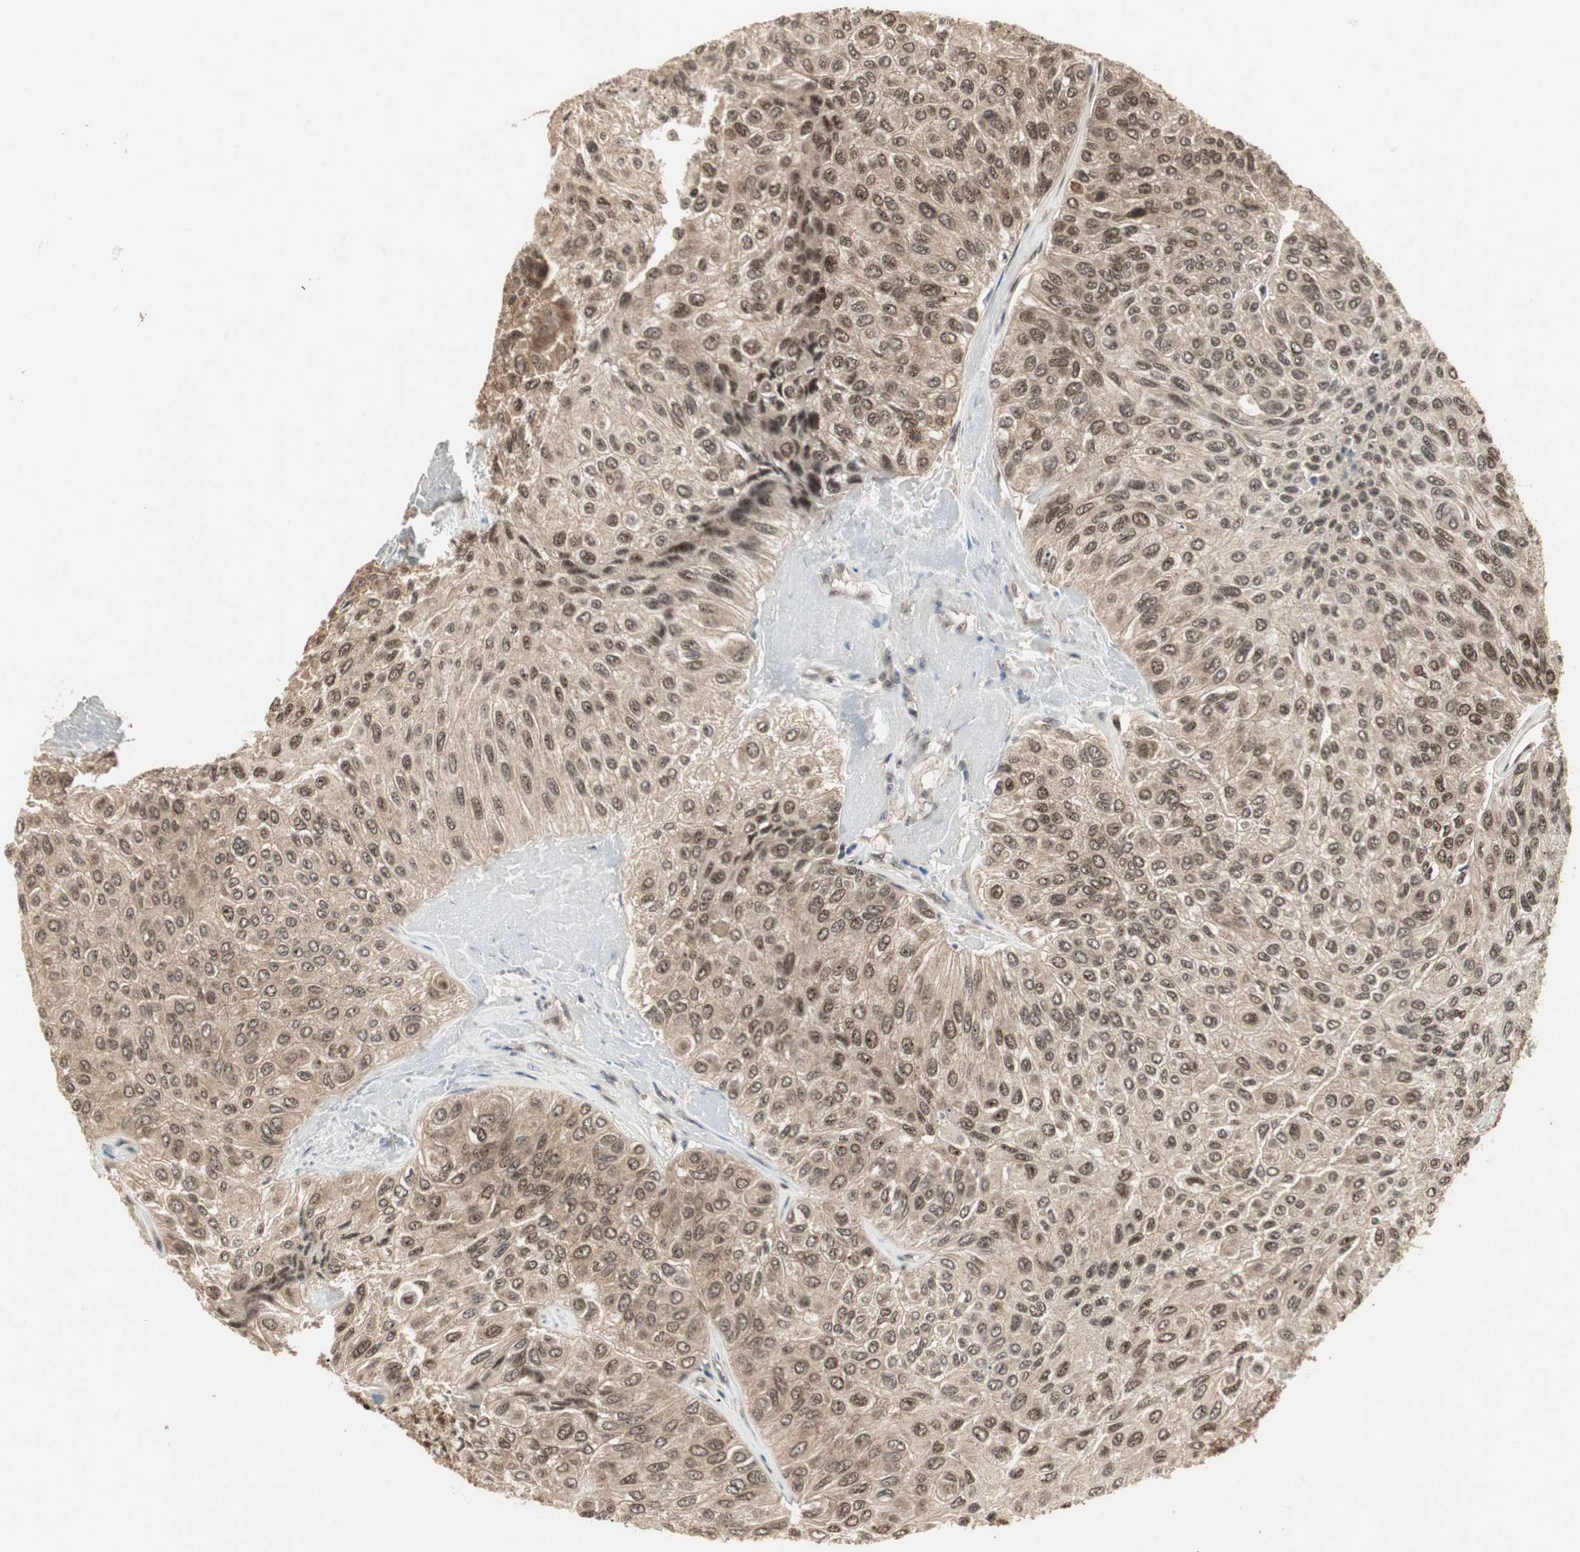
{"staining": {"intensity": "moderate", "quantity": ">75%", "location": "cytoplasmic/membranous,nuclear"}, "tissue": "urothelial cancer", "cell_type": "Tumor cells", "image_type": "cancer", "snomed": [{"axis": "morphology", "description": "Urothelial carcinoma, High grade"}, {"axis": "topography", "description": "Urinary bladder"}], "caption": "The immunohistochemical stain shows moderate cytoplasmic/membranous and nuclear expression in tumor cells of urothelial cancer tissue.", "gene": "CSNK2B", "patient": {"sex": "male", "age": 66}}